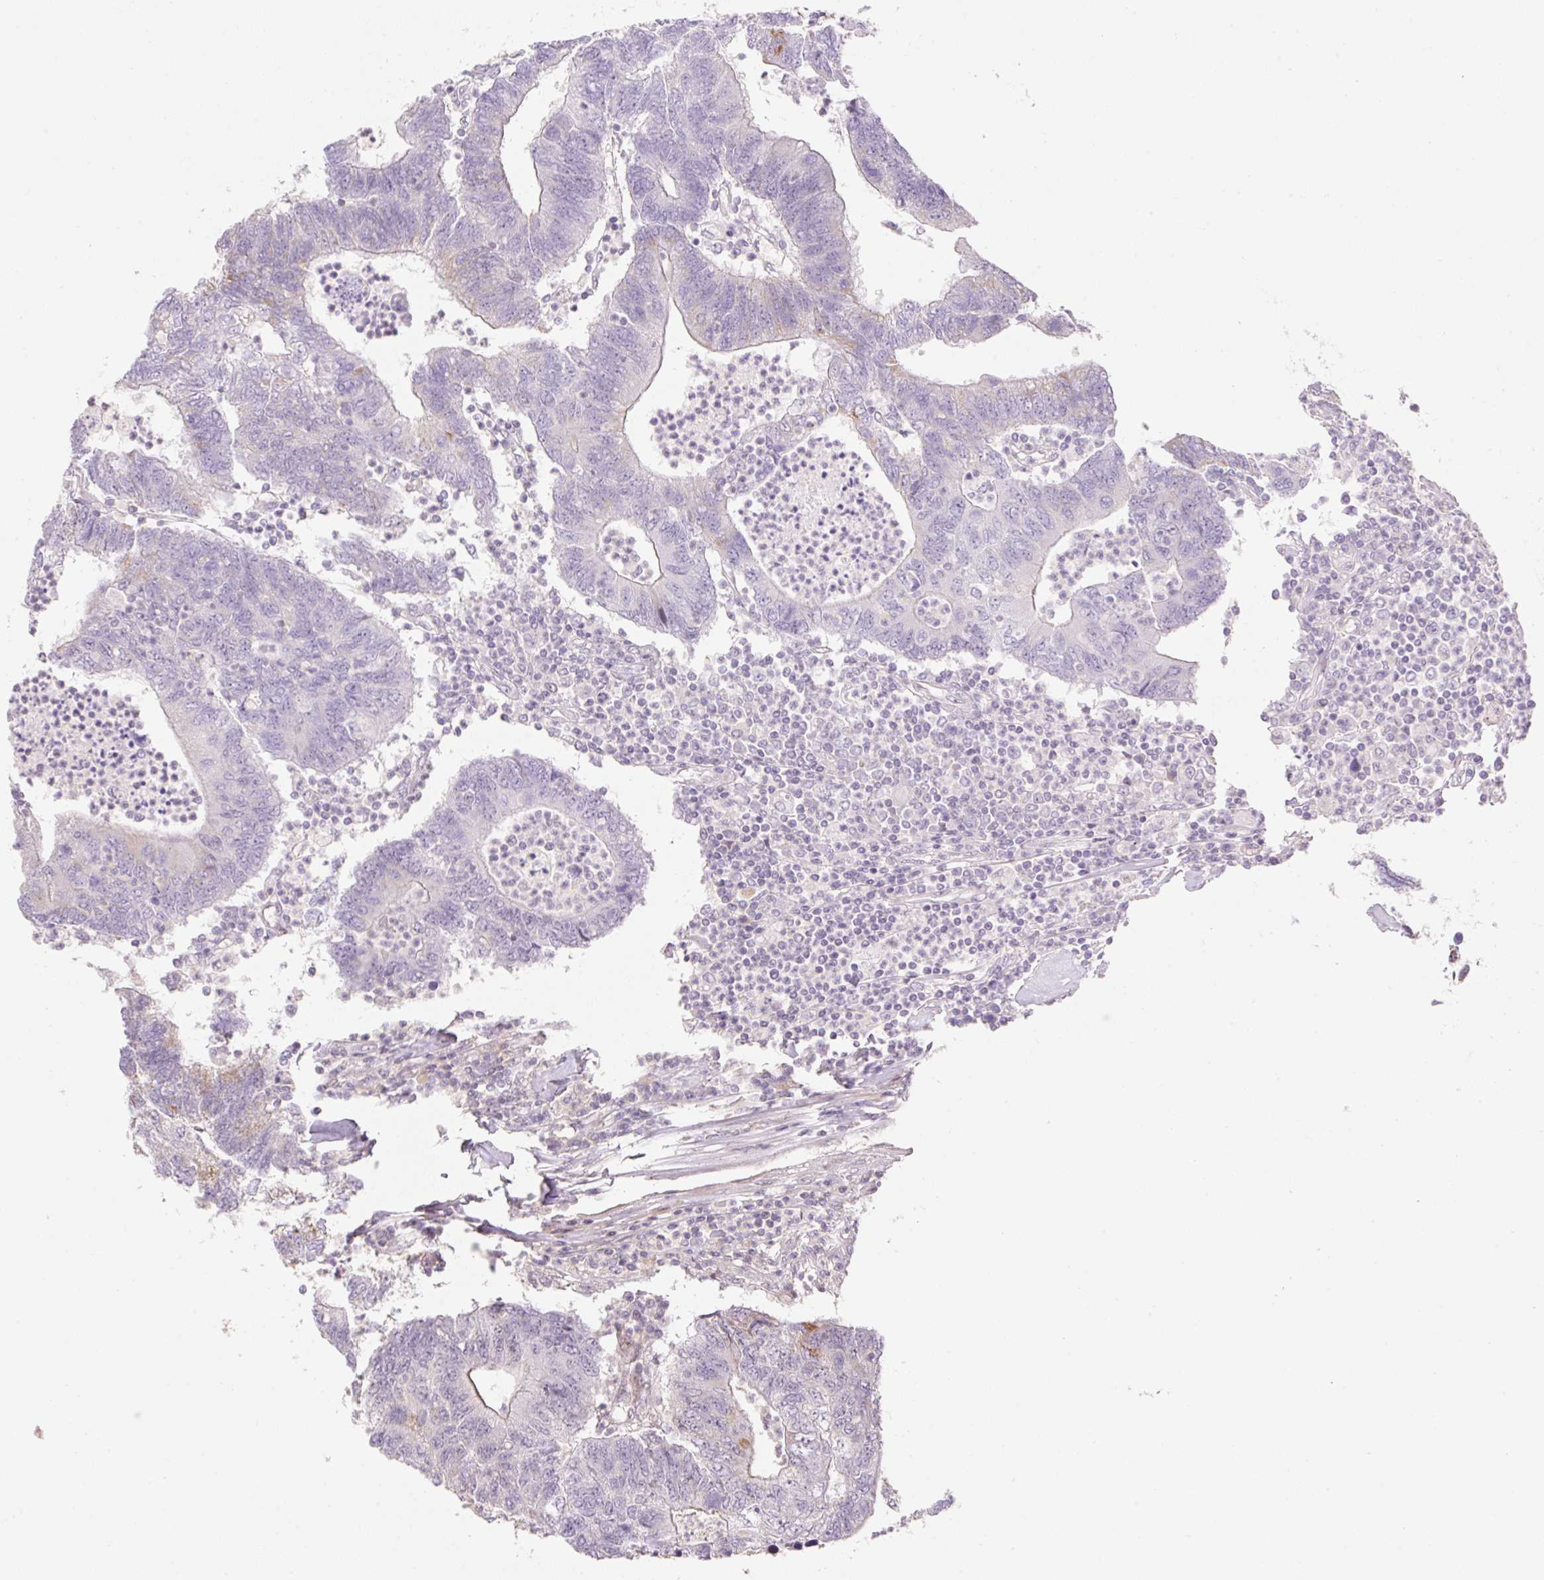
{"staining": {"intensity": "moderate", "quantity": "<25%", "location": "cytoplasmic/membranous"}, "tissue": "colorectal cancer", "cell_type": "Tumor cells", "image_type": "cancer", "snomed": [{"axis": "morphology", "description": "Adenocarcinoma, NOS"}, {"axis": "topography", "description": "Colon"}], "caption": "Protein expression analysis of colorectal cancer (adenocarcinoma) demonstrates moderate cytoplasmic/membranous expression in approximately <25% of tumor cells.", "gene": "ZNF552", "patient": {"sex": "female", "age": 48}}